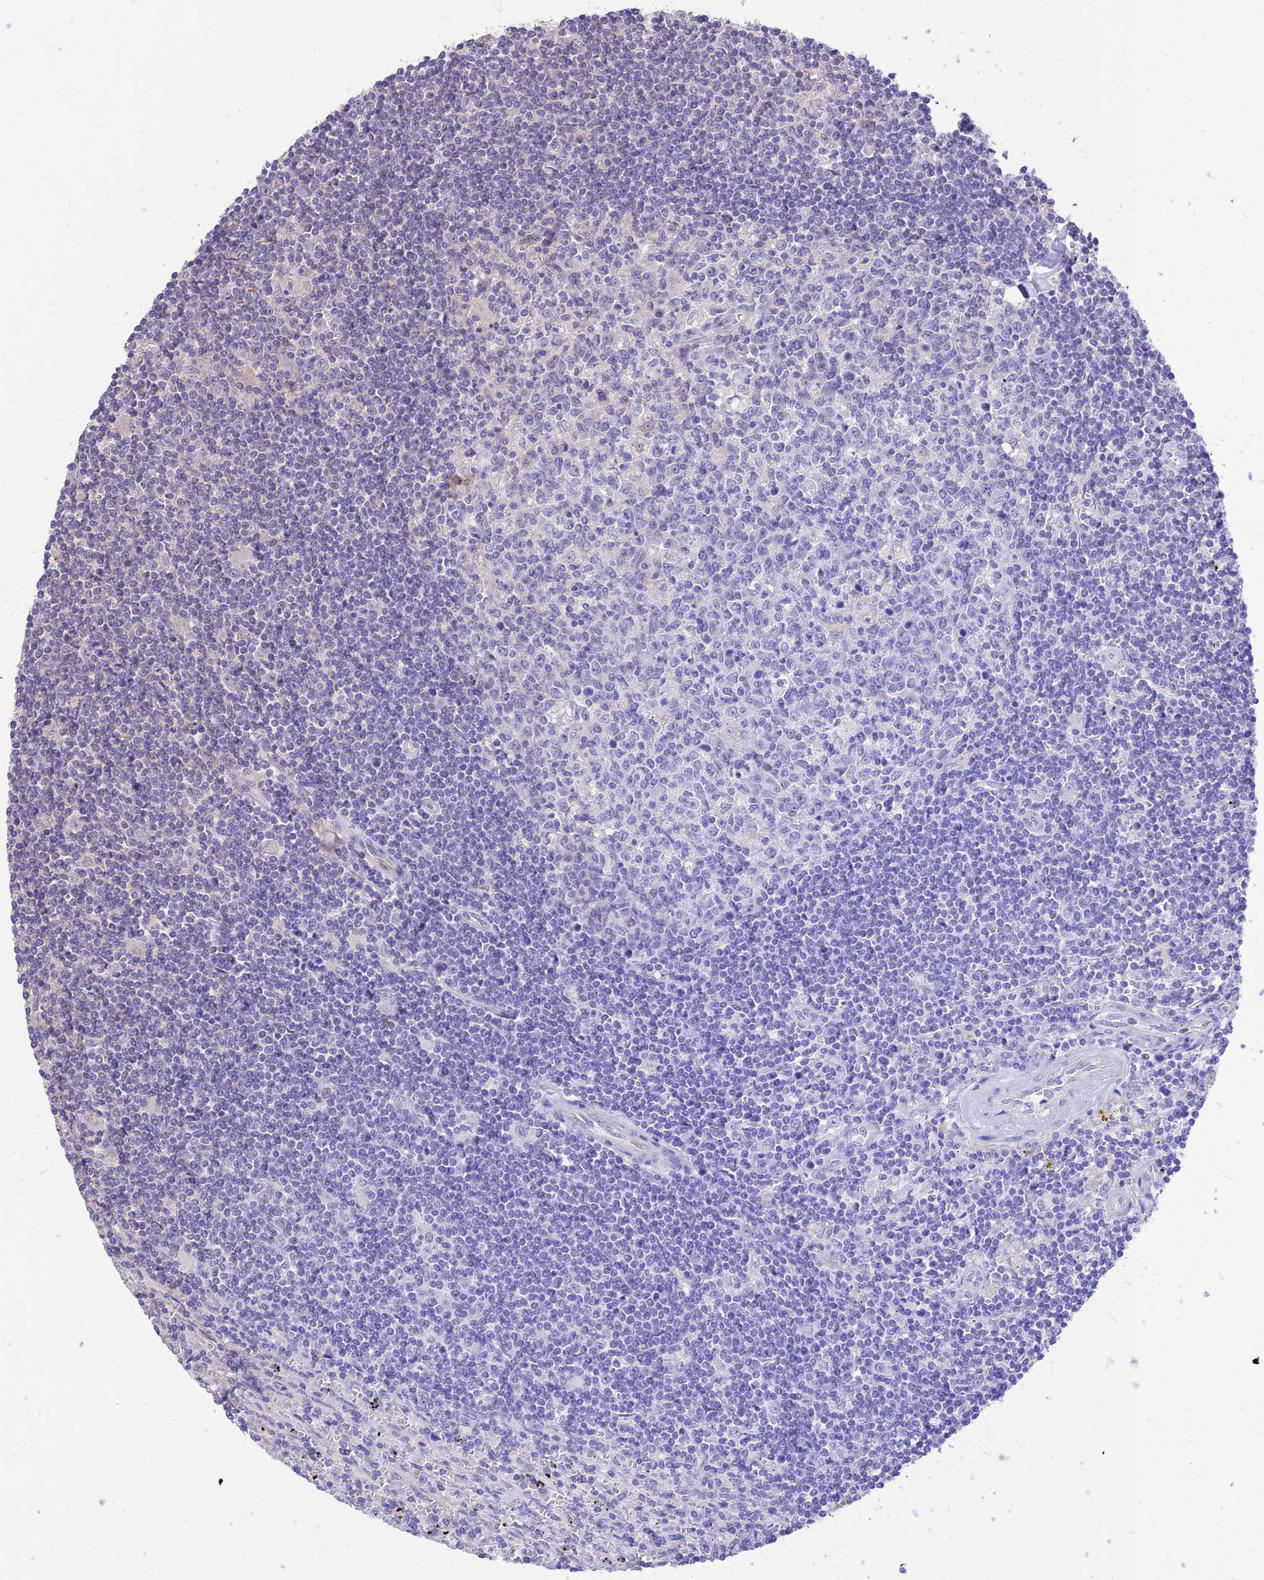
{"staining": {"intensity": "negative", "quantity": "none", "location": "none"}, "tissue": "lymphoma", "cell_type": "Tumor cells", "image_type": "cancer", "snomed": [{"axis": "morphology", "description": "Malignant lymphoma, non-Hodgkin's type, Low grade"}, {"axis": "topography", "description": "Spleen"}], "caption": "IHC of malignant lymphoma, non-Hodgkin's type (low-grade) shows no staining in tumor cells.", "gene": "ST8SIA5", "patient": {"sex": "male", "age": 76}}